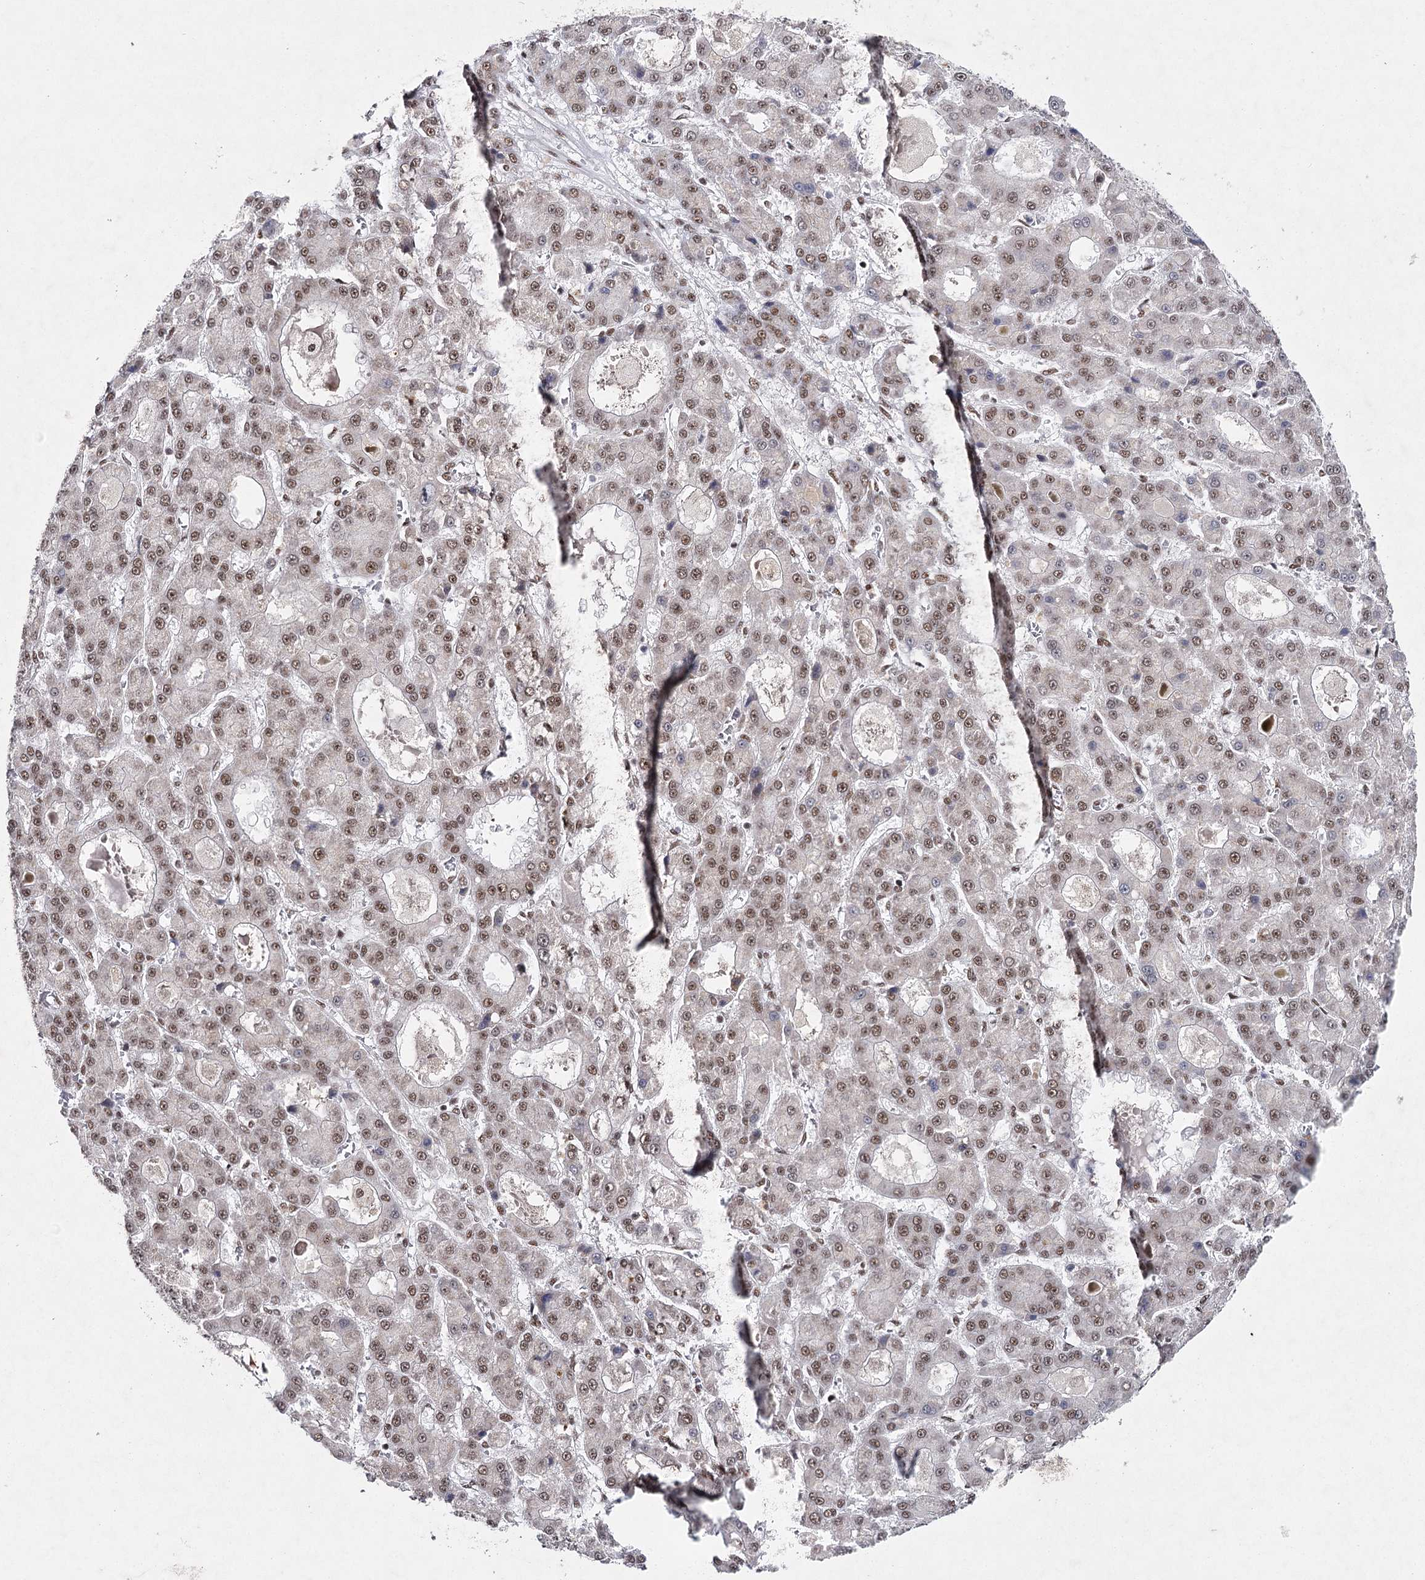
{"staining": {"intensity": "moderate", "quantity": ">75%", "location": "nuclear"}, "tissue": "liver cancer", "cell_type": "Tumor cells", "image_type": "cancer", "snomed": [{"axis": "morphology", "description": "Carcinoma, Hepatocellular, NOS"}, {"axis": "topography", "description": "Liver"}], "caption": "Immunohistochemistry (IHC) staining of liver cancer (hepatocellular carcinoma), which exhibits medium levels of moderate nuclear staining in approximately >75% of tumor cells indicating moderate nuclear protein expression. The staining was performed using DAB (brown) for protein detection and nuclei were counterstained in hematoxylin (blue).", "gene": "SCAF8", "patient": {"sex": "male", "age": 70}}